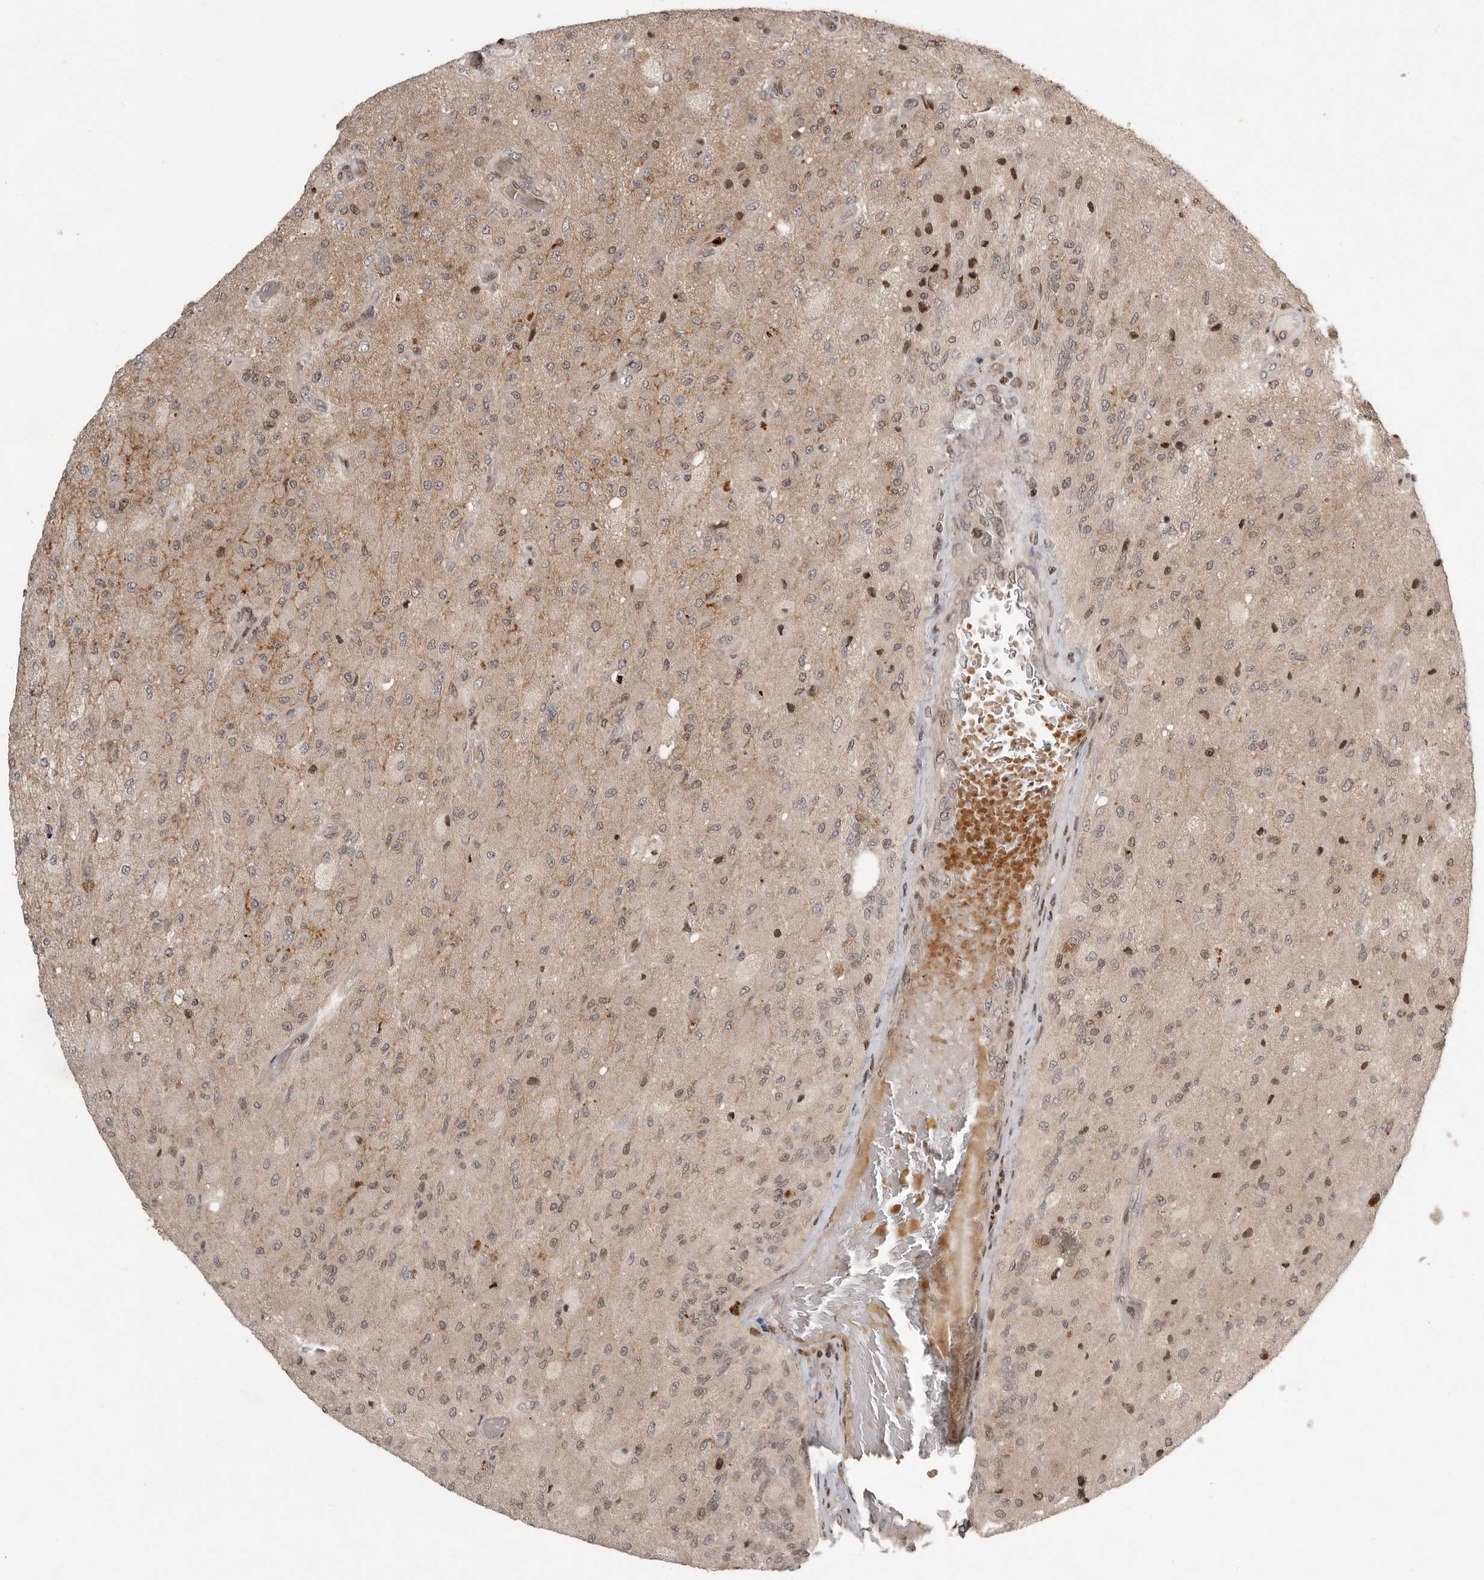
{"staining": {"intensity": "moderate", "quantity": "25%-75%", "location": "nuclear"}, "tissue": "glioma", "cell_type": "Tumor cells", "image_type": "cancer", "snomed": [{"axis": "morphology", "description": "Normal tissue, NOS"}, {"axis": "morphology", "description": "Glioma, malignant, High grade"}, {"axis": "topography", "description": "Cerebral cortex"}], "caption": "The micrograph exhibits staining of malignant glioma (high-grade), revealing moderate nuclear protein expression (brown color) within tumor cells.", "gene": "RABIF", "patient": {"sex": "male", "age": 77}}